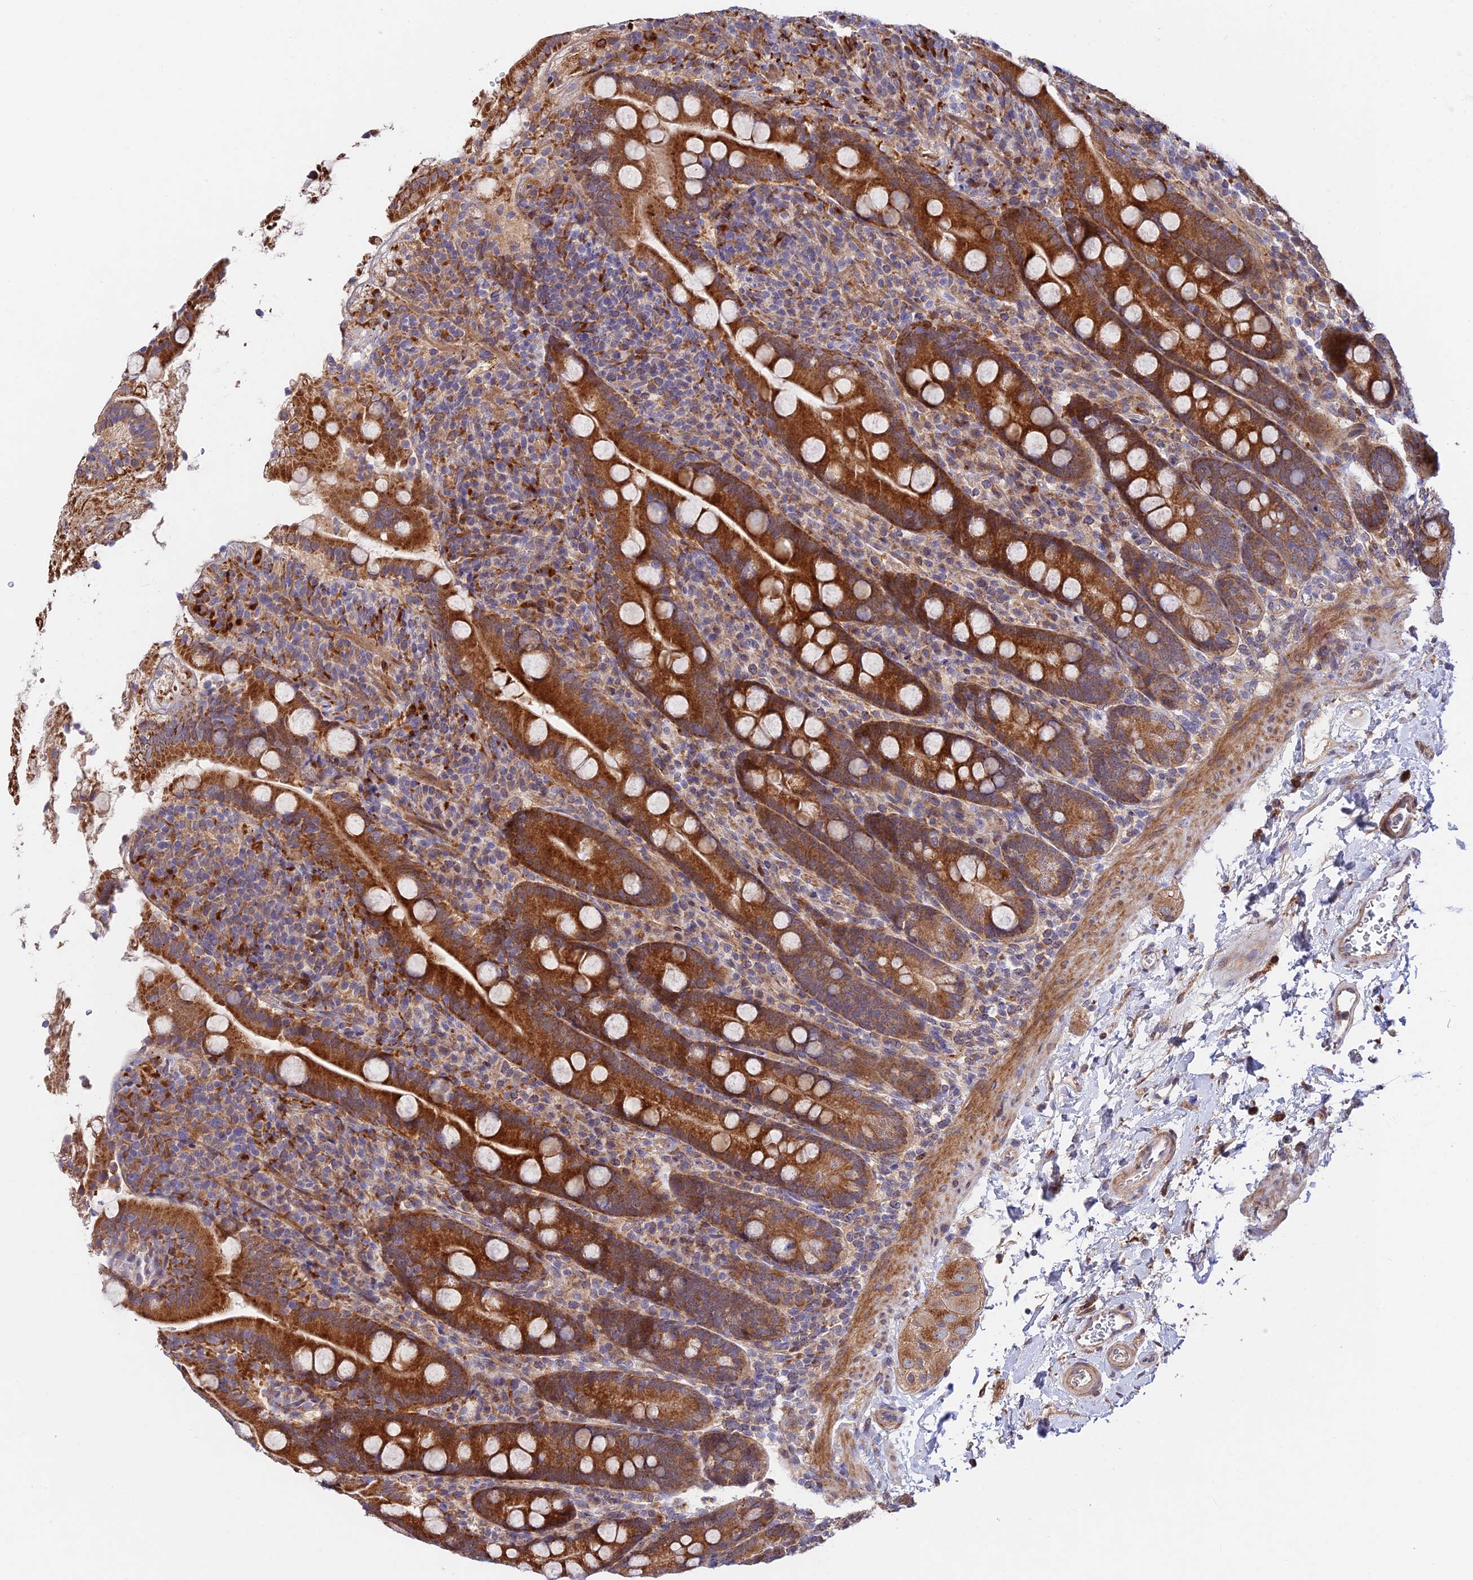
{"staining": {"intensity": "strong", "quantity": ">75%", "location": "cytoplasmic/membranous"}, "tissue": "duodenum", "cell_type": "Glandular cells", "image_type": "normal", "snomed": [{"axis": "morphology", "description": "Normal tissue, NOS"}, {"axis": "topography", "description": "Duodenum"}], "caption": "Immunohistochemistry of benign duodenum exhibits high levels of strong cytoplasmic/membranous staining in about >75% of glandular cells. Using DAB (3,3'-diaminobenzidine) (brown) and hematoxylin (blue) stains, captured at high magnification using brightfield microscopy.", "gene": "FUOM", "patient": {"sex": "male", "age": 35}}